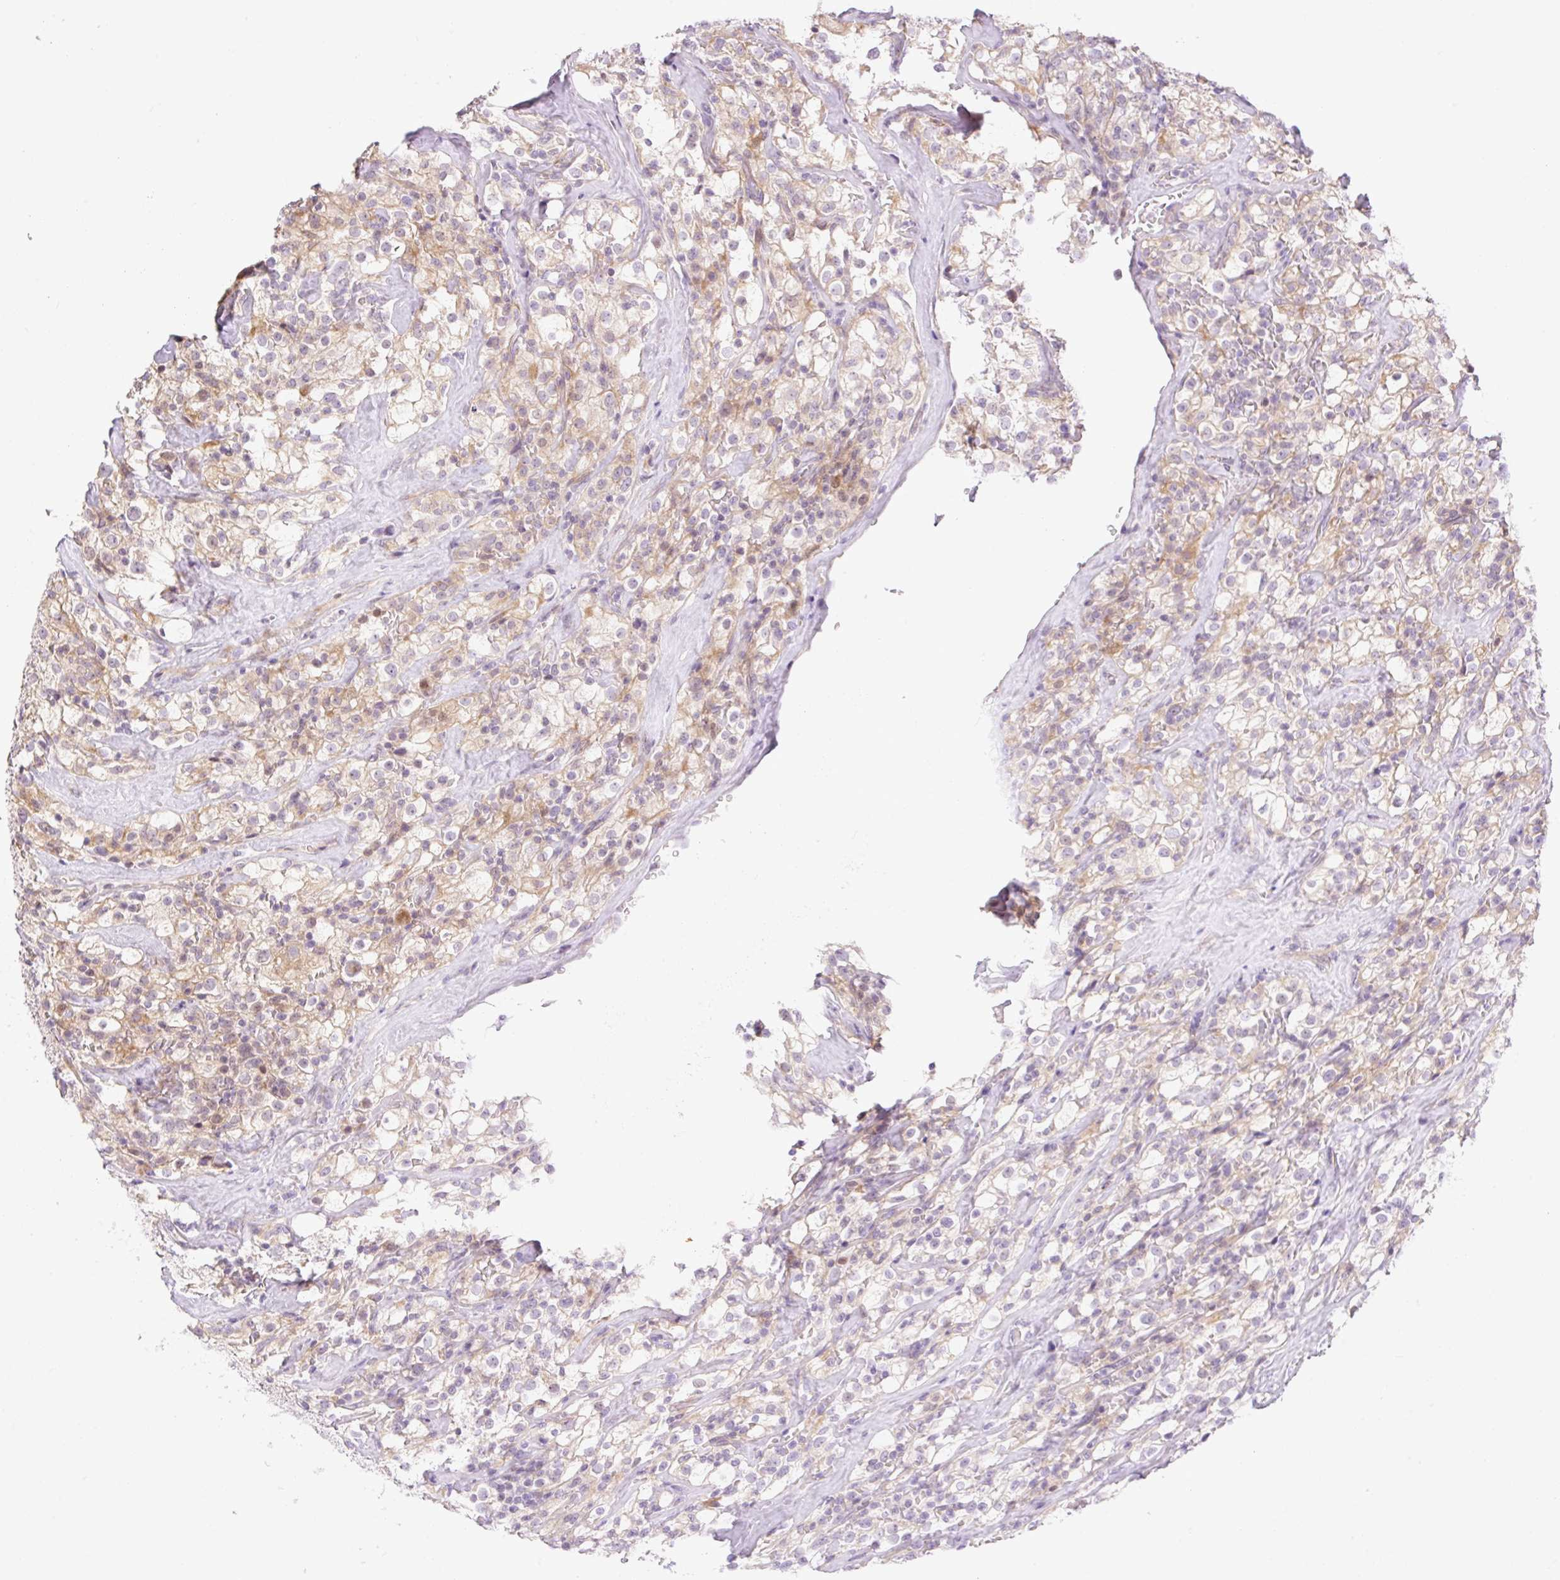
{"staining": {"intensity": "weak", "quantity": "<25%", "location": "cytoplasmic/membranous"}, "tissue": "renal cancer", "cell_type": "Tumor cells", "image_type": "cancer", "snomed": [{"axis": "morphology", "description": "Adenocarcinoma, NOS"}, {"axis": "topography", "description": "Kidney"}], "caption": "IHC of human renal cancer (adenocarcinoma) demonstrates no expression in tumor cells.", "gene": "ZNF394", "patient": {"sex": "female", "age": 74}}